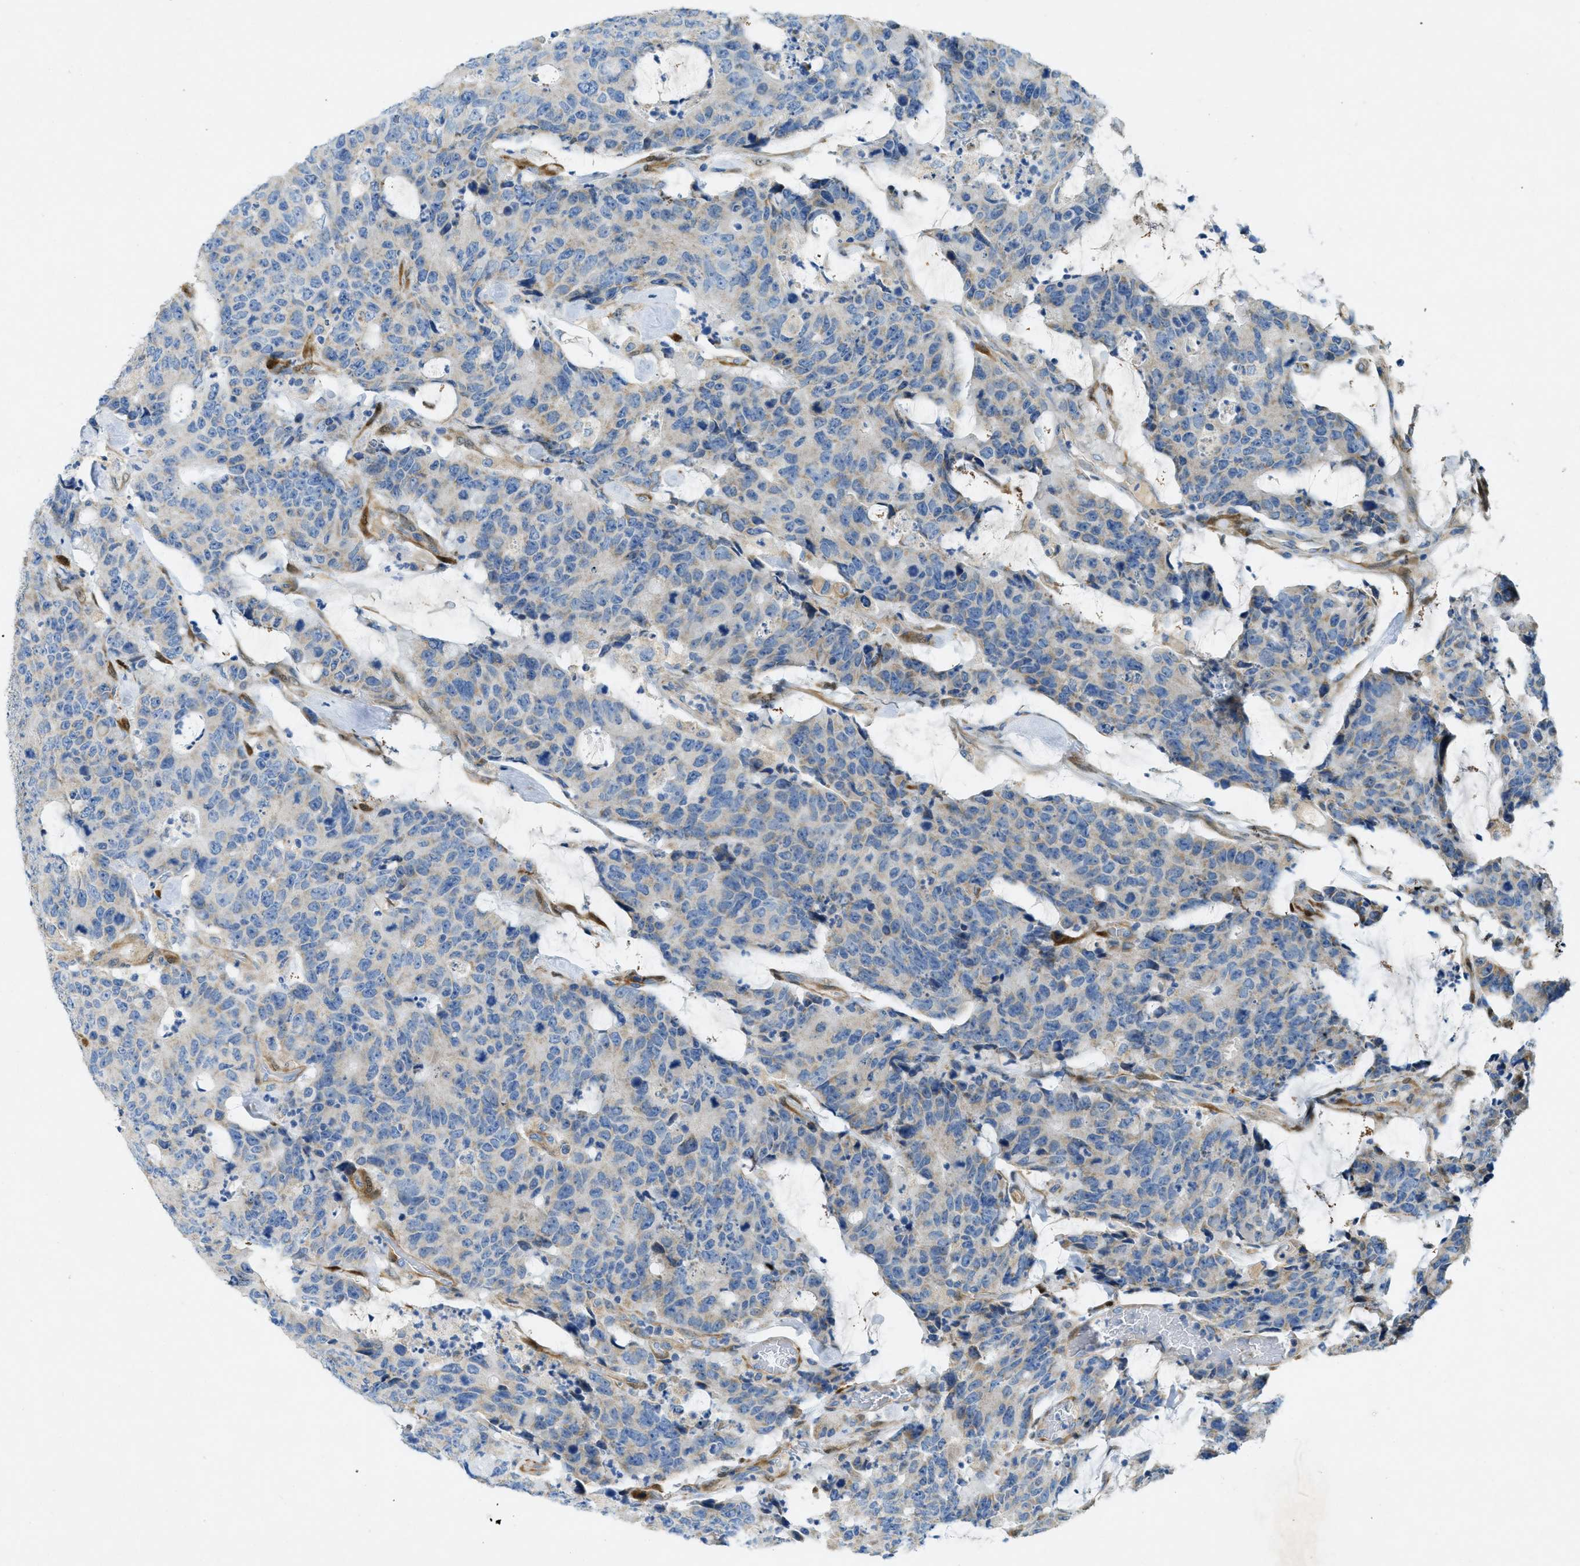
{"staining": {"intensity": "weak", "quantity": "<25%", "location": "cytoplasmic/membranous"}, "tissue": "colorectal cancer", "cell_type": "Tumor cells", "image_type": "cancer", "snomed": [{"axis": "morphology", "description": "Adenocarcinoma, NOS"}, {"axis": "topography", "description": "Colon"}], "caption": "Immunohistochemical staining of human adenocarcinoma (colorectal) shows no significant positivity in tumor cells.", "gene": "CYGB", "patient": {"sex": "female", "age": 86}}